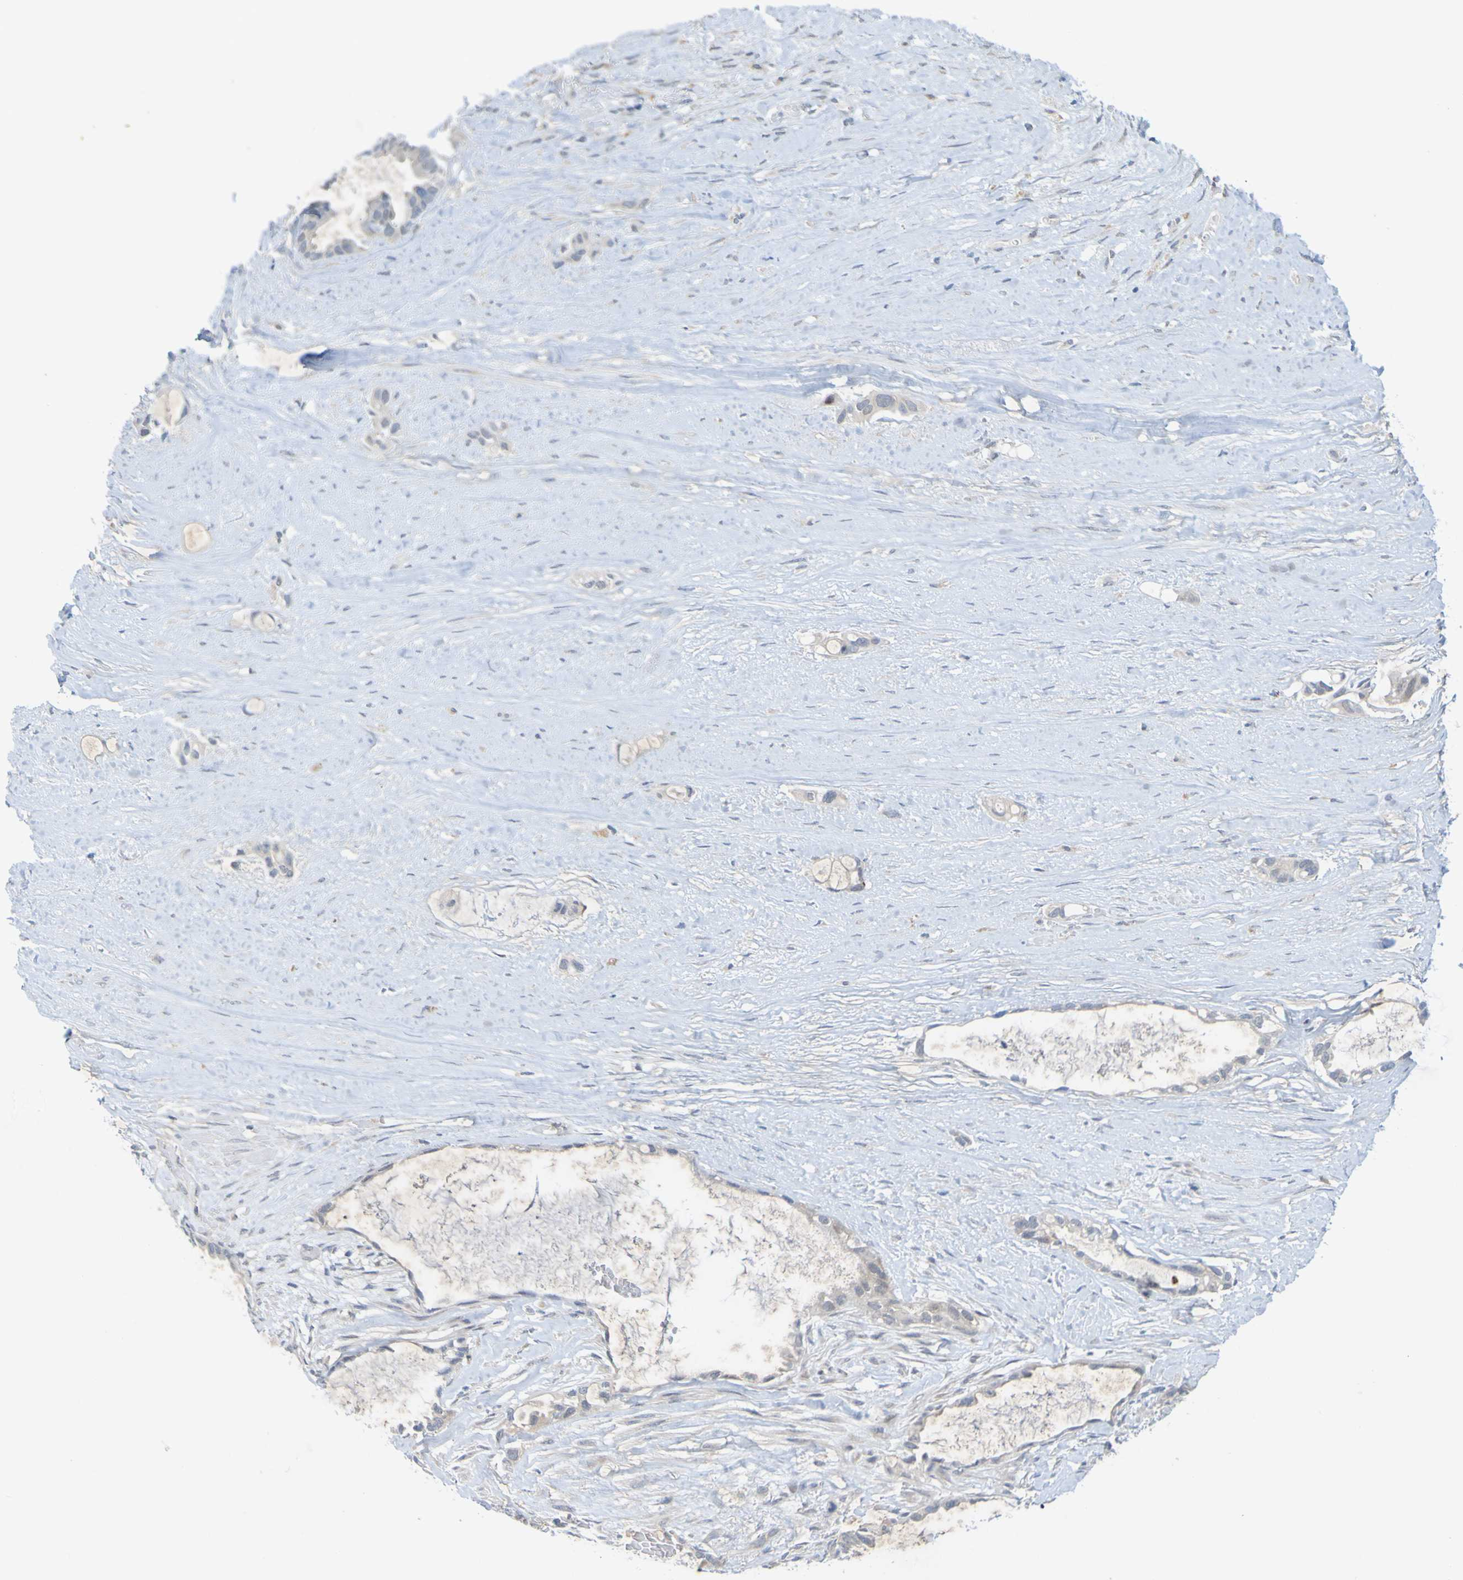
{"staining": {"intensity": "negative", "quantity": "none", "location": "none"}, "tissue": "liver cancer", "cell_type": "Tumor cells", "image_type": "cancer", "snomed": [{"axis": "morphology", "description": "Cholangiocarcinoma"}, {"axis": "topography", "description": "Liver"}], "caption": "An image of human liver cancer is negative for staining in tumor cells. (Brightfield microscopy of DAB IHC at high magnification).", "gene": "LILRB5", "patient": {"sex": "female", "age": 65}}